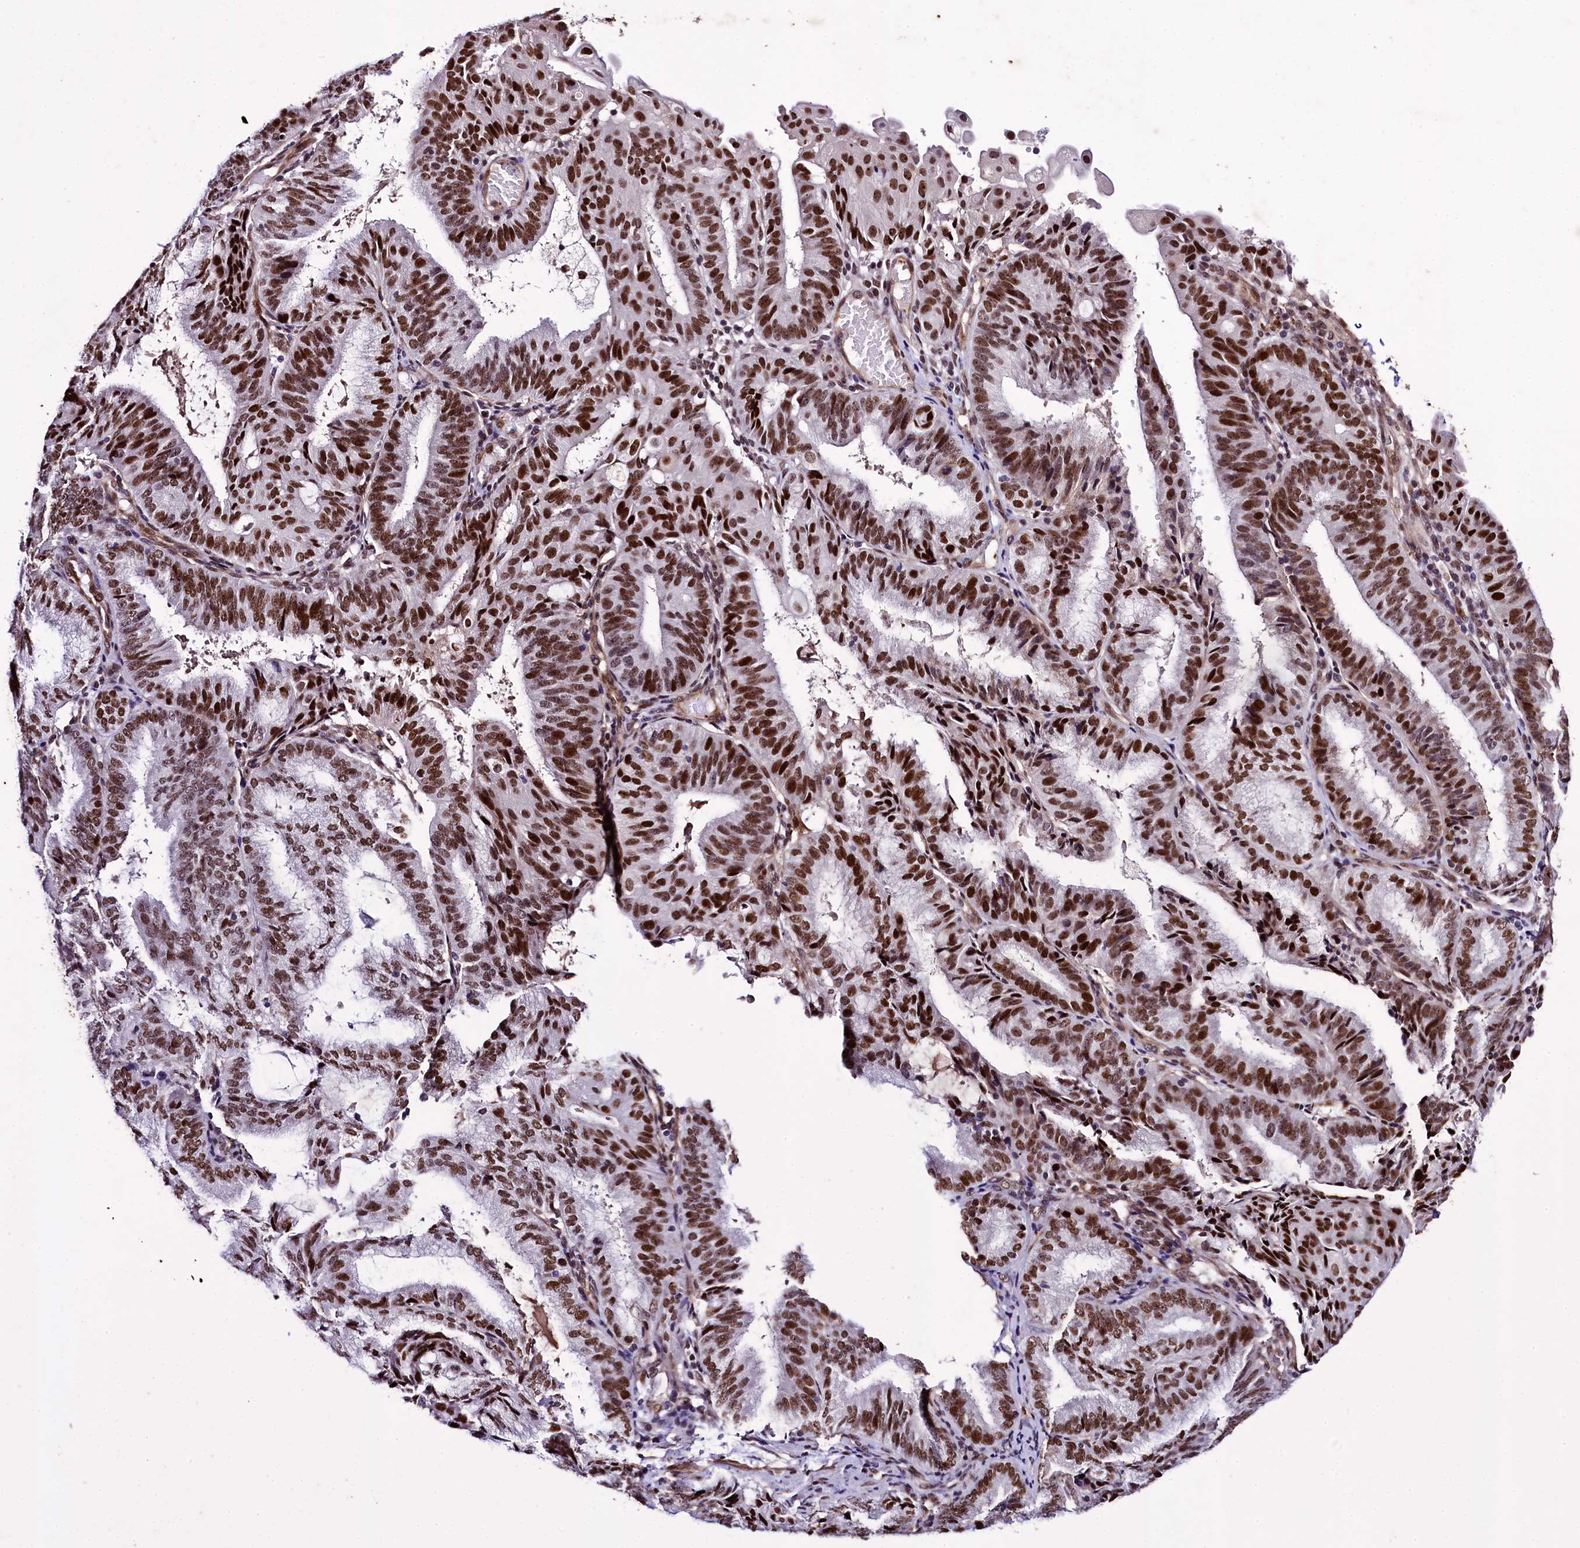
{"staining": {"intensity": "moderate", "quantity": ">75%", "location": "cytoplasmic/membranous,nuclear"}, "tissue": "endometrial cancer", "cell_type": "Tumor cells", "image_type": "cancer", "snomed": [{"axis": "morphology", "description": "Adenocarcinoma, NOS"}, {"axis": "topography", "description": "Endometrium"}], "caption": "IHC histopathology image of human adenocarcinoma (endometrial) stained for a protein (brown), which shows medium levels of moderate cytoplasmic/membranous and nuclear expression in about >75% of tumor cells.", "gene": "SAMD10", "patient": {"sex": "female", "age": 49}}